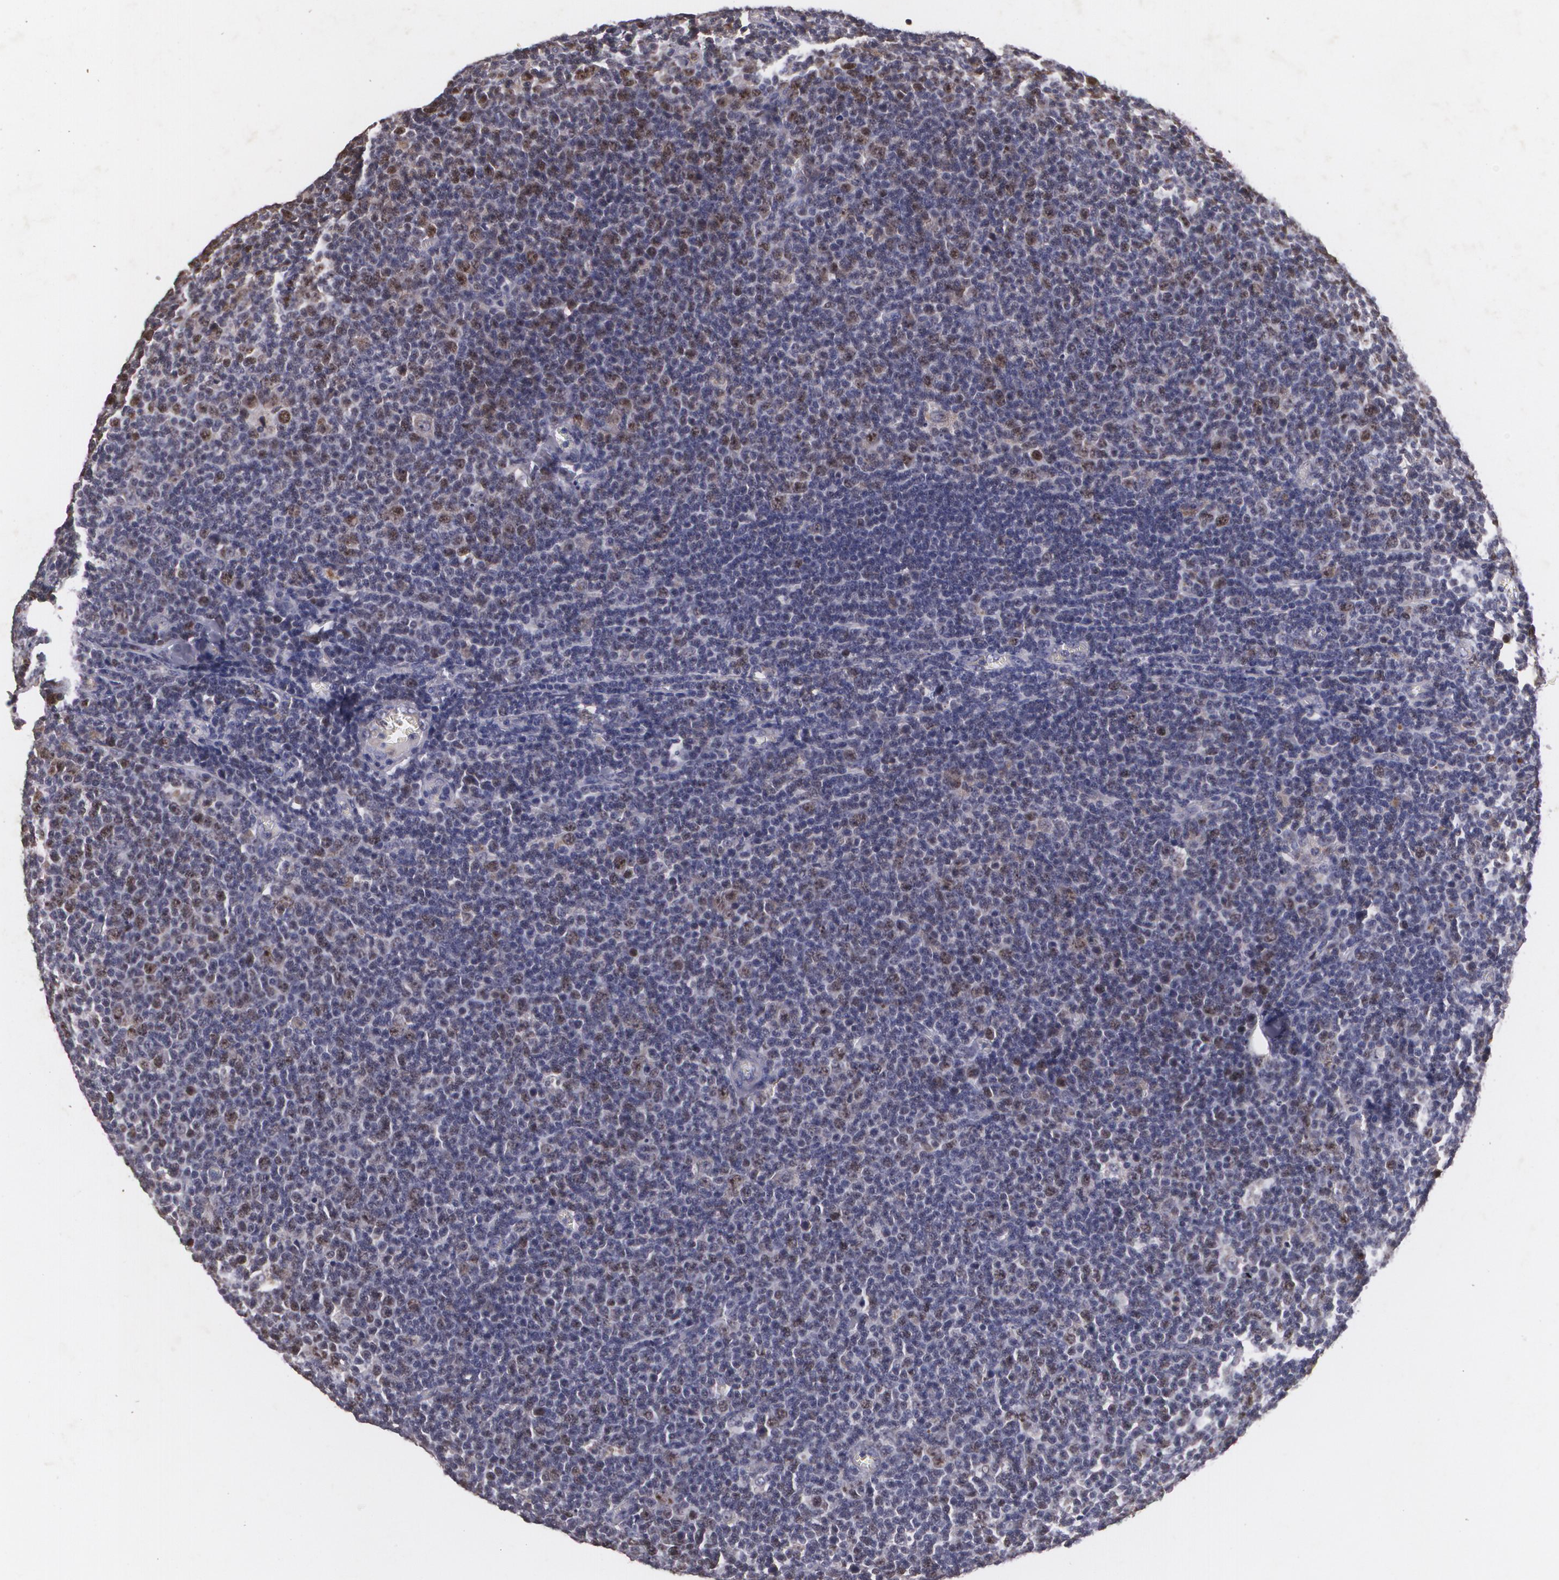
{"staining": {"intensity": "moderate", "quantity": "<25%", "location": "nuclear"}, "tissue": "lymphoma", "cell_type": "Tumor cells", "image_type": "cancer", "snomed": [{"axis": "morphology", "description": "Malignant lymphoma, non-Hodgkin's type, Low grade"}, {"axis": "topography", "description": "Lymph node"}], "caption": "The micrograph reveals immunohistochemical staining of lymphoma. There is moderate nuclear expression is seen in approximately <25% of tumor cells.", "gene": "BRCA1", "patient": {"sex": "male", "age": 74}}